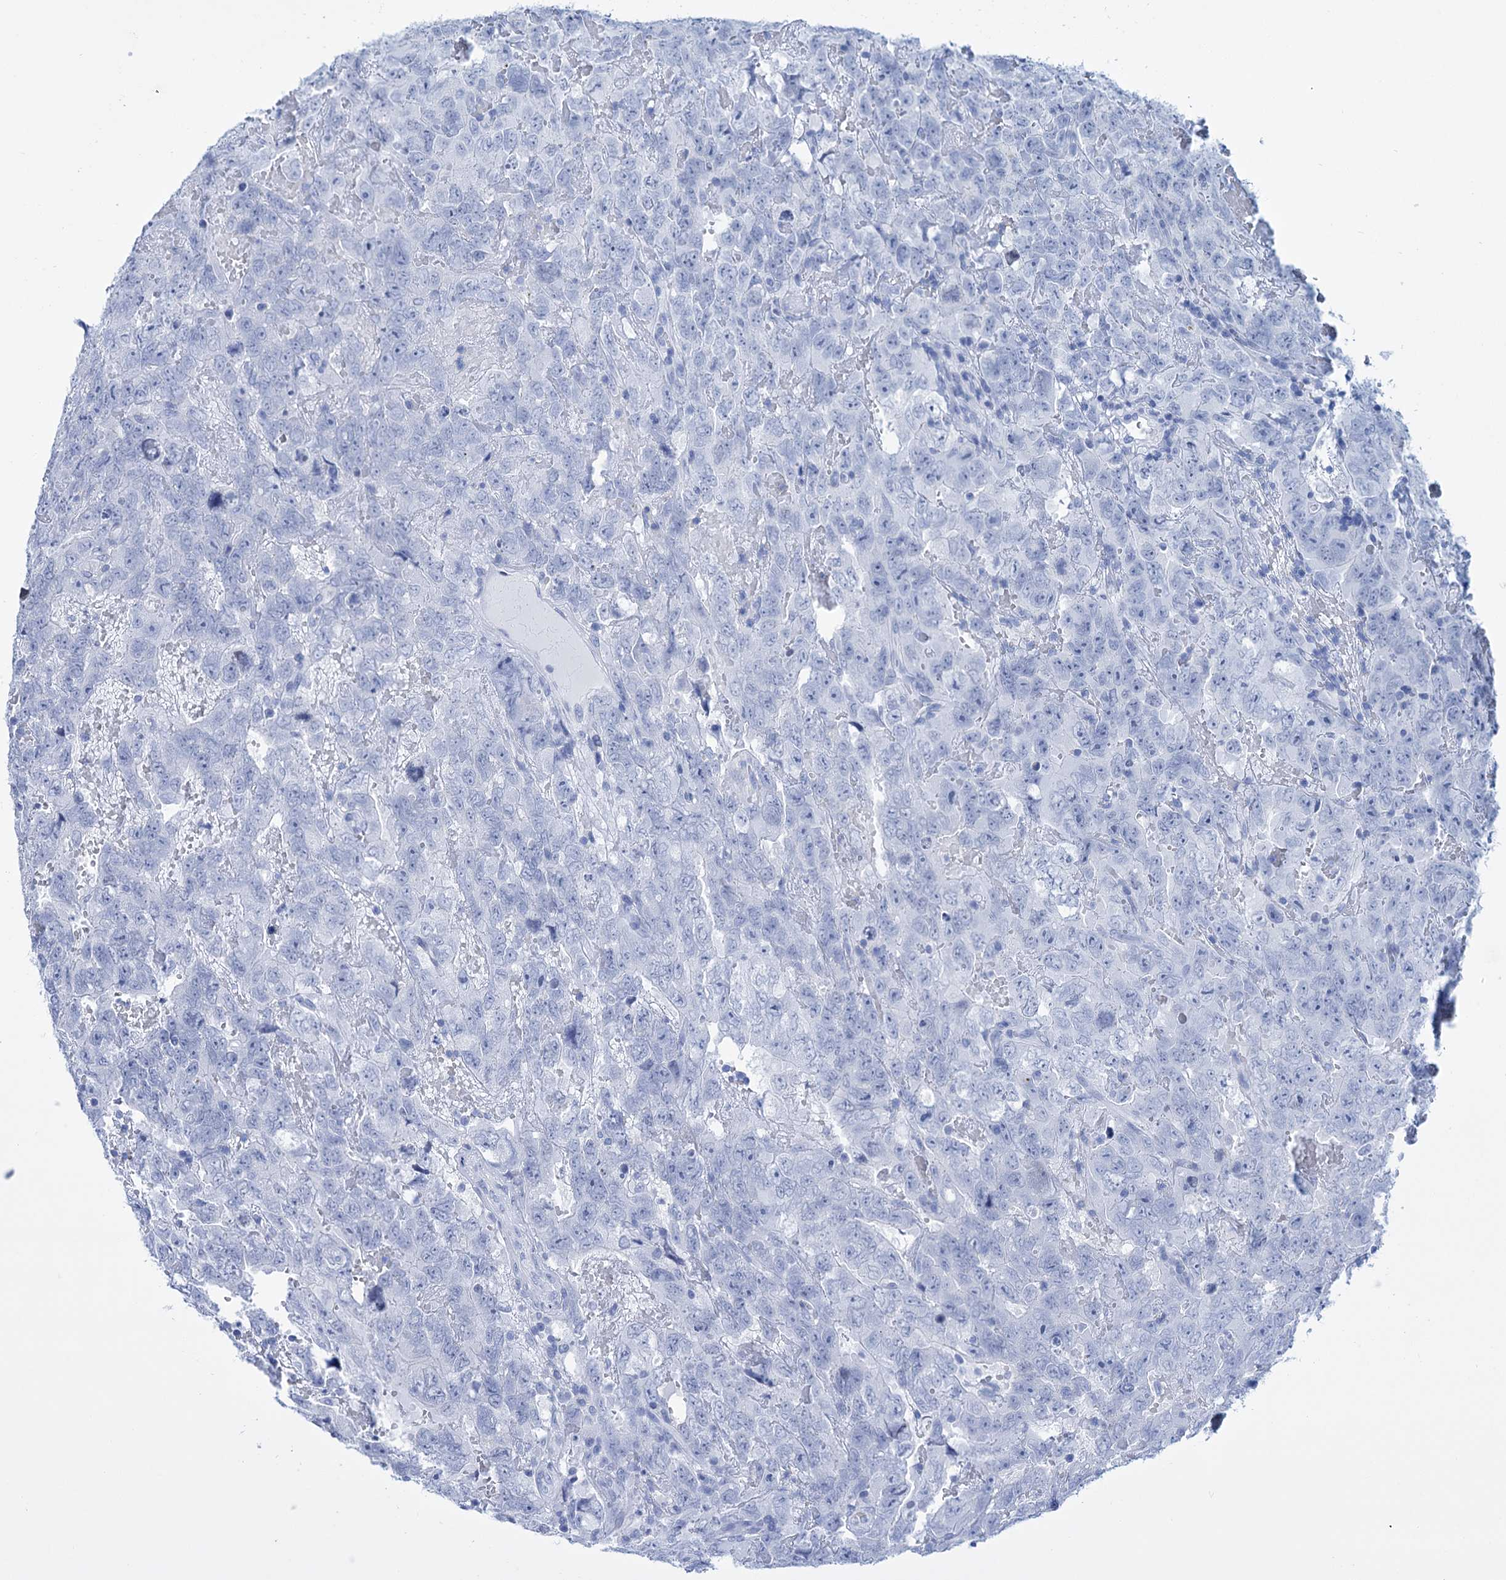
{"staining": {"intensity": "negative", "quantity": "none", "location": "none"}, "tissue": "testis cancer", "cell_type": "Tumor cells", "image_type": "cancer", "snomed": [{"axis": "morphology", "description": "Carcinoma, Embryonal, NOS"}, {"axis": "topography", "description": "Testis"}], "caption": "Protein analysis of embryonal carcinoma (testis) demonstrates no significant positivity in tumor cells. Nuclei are stained in blue.", "gene": "FBXW12", "patient": {"sex": "male", "age": 45}}